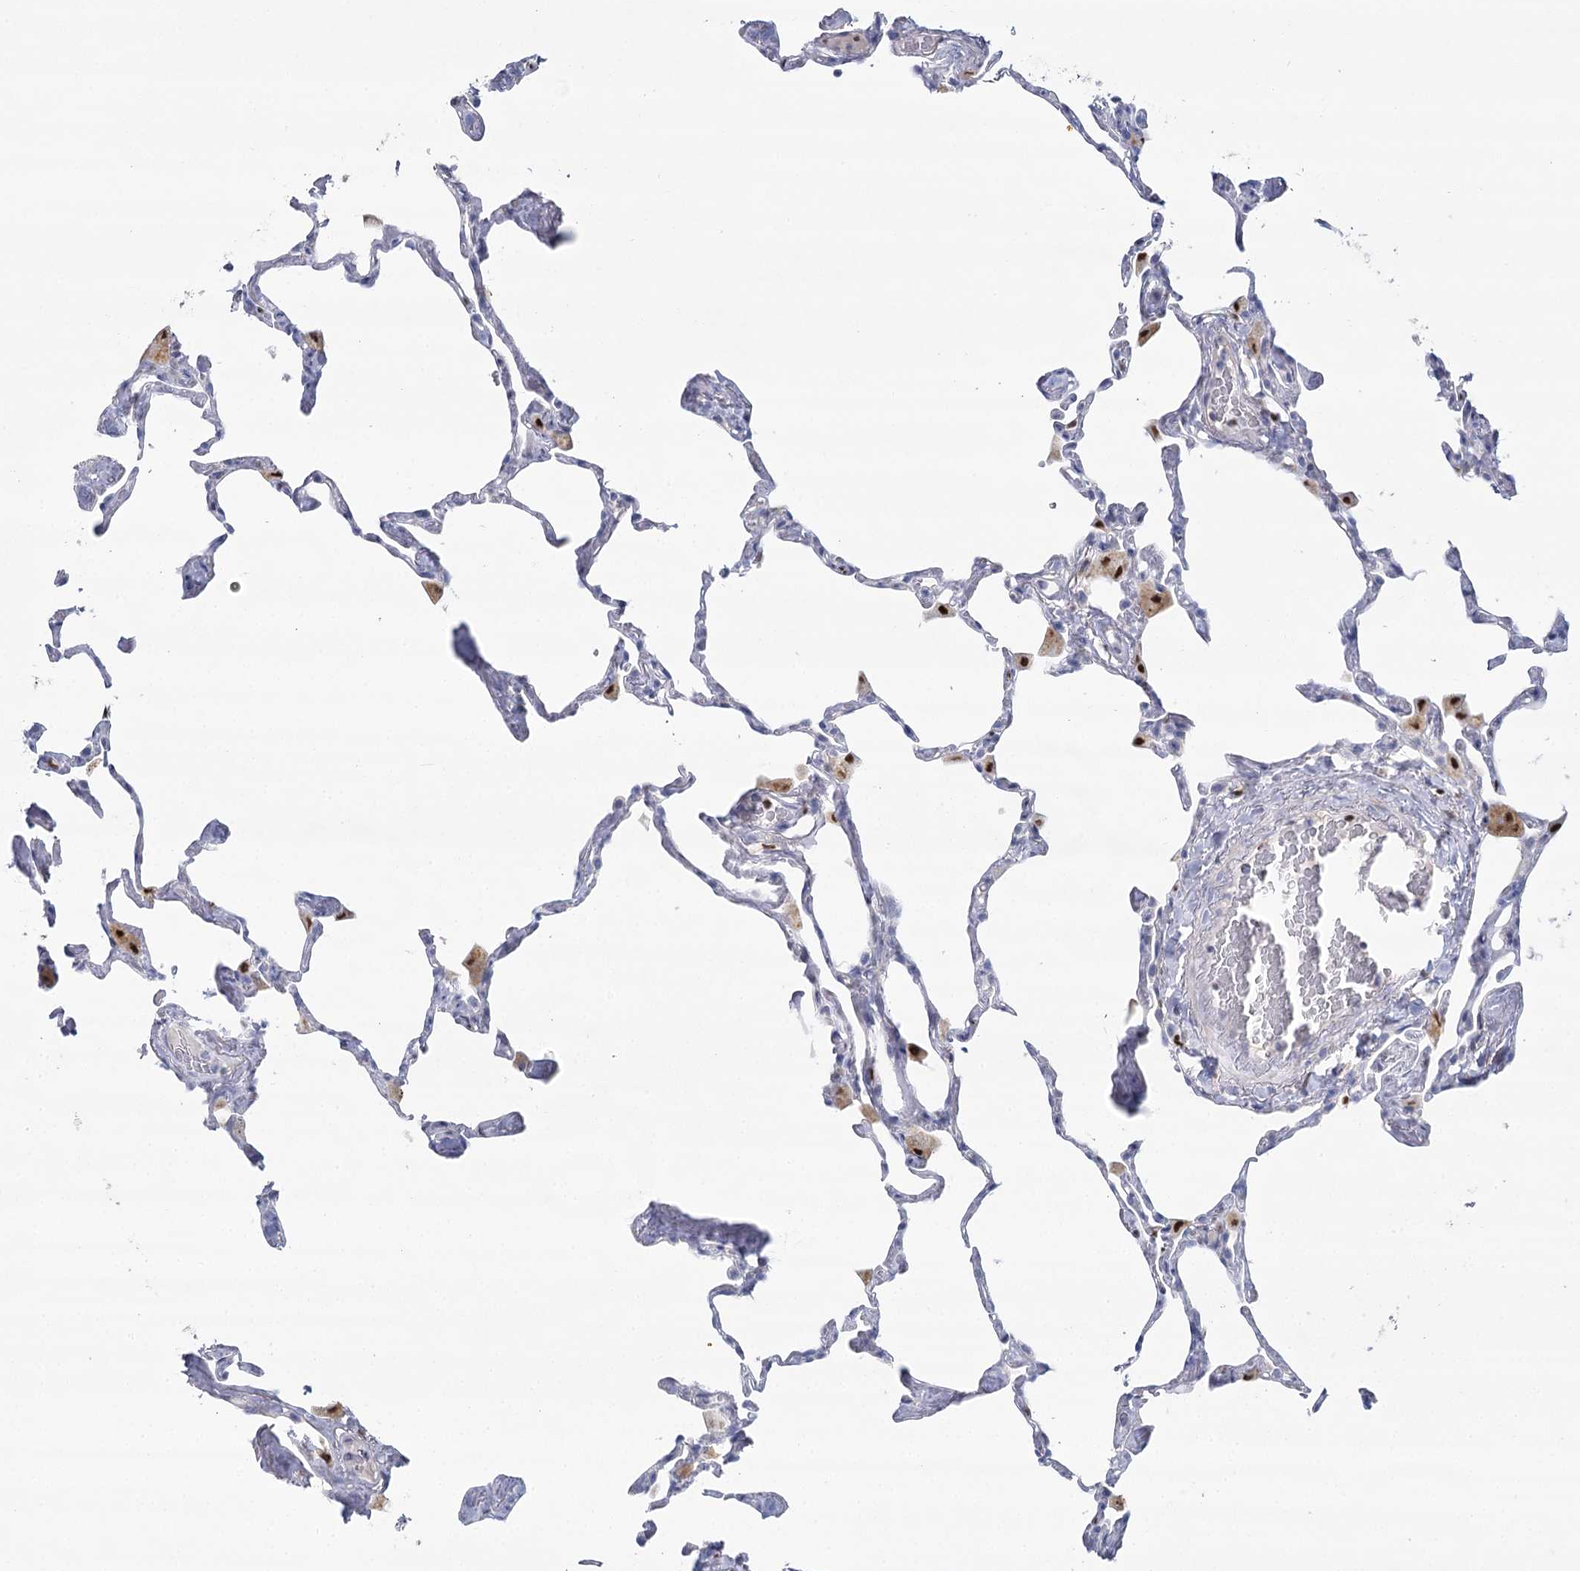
{"staining": {"intensity": "negative", "quantity": "none", "location": "none"}, "tissue": "lung", "cell_type": "Alveolar cells", "image_type": "normal", "snomed": [{"axis": "morphology", "description": "Normal tissue, NOS"}, {"axis": "topography", "description": "Lung"}], "caption": "Protein analysis of unremarkable lung shows no significant positivity in alveolar cells. (Brightfield microscopy of DAB immunohistochemistry (IHC) at high magnification).", "gene": "IGSF3", "patient": {"sex": "male", "age": 65}}